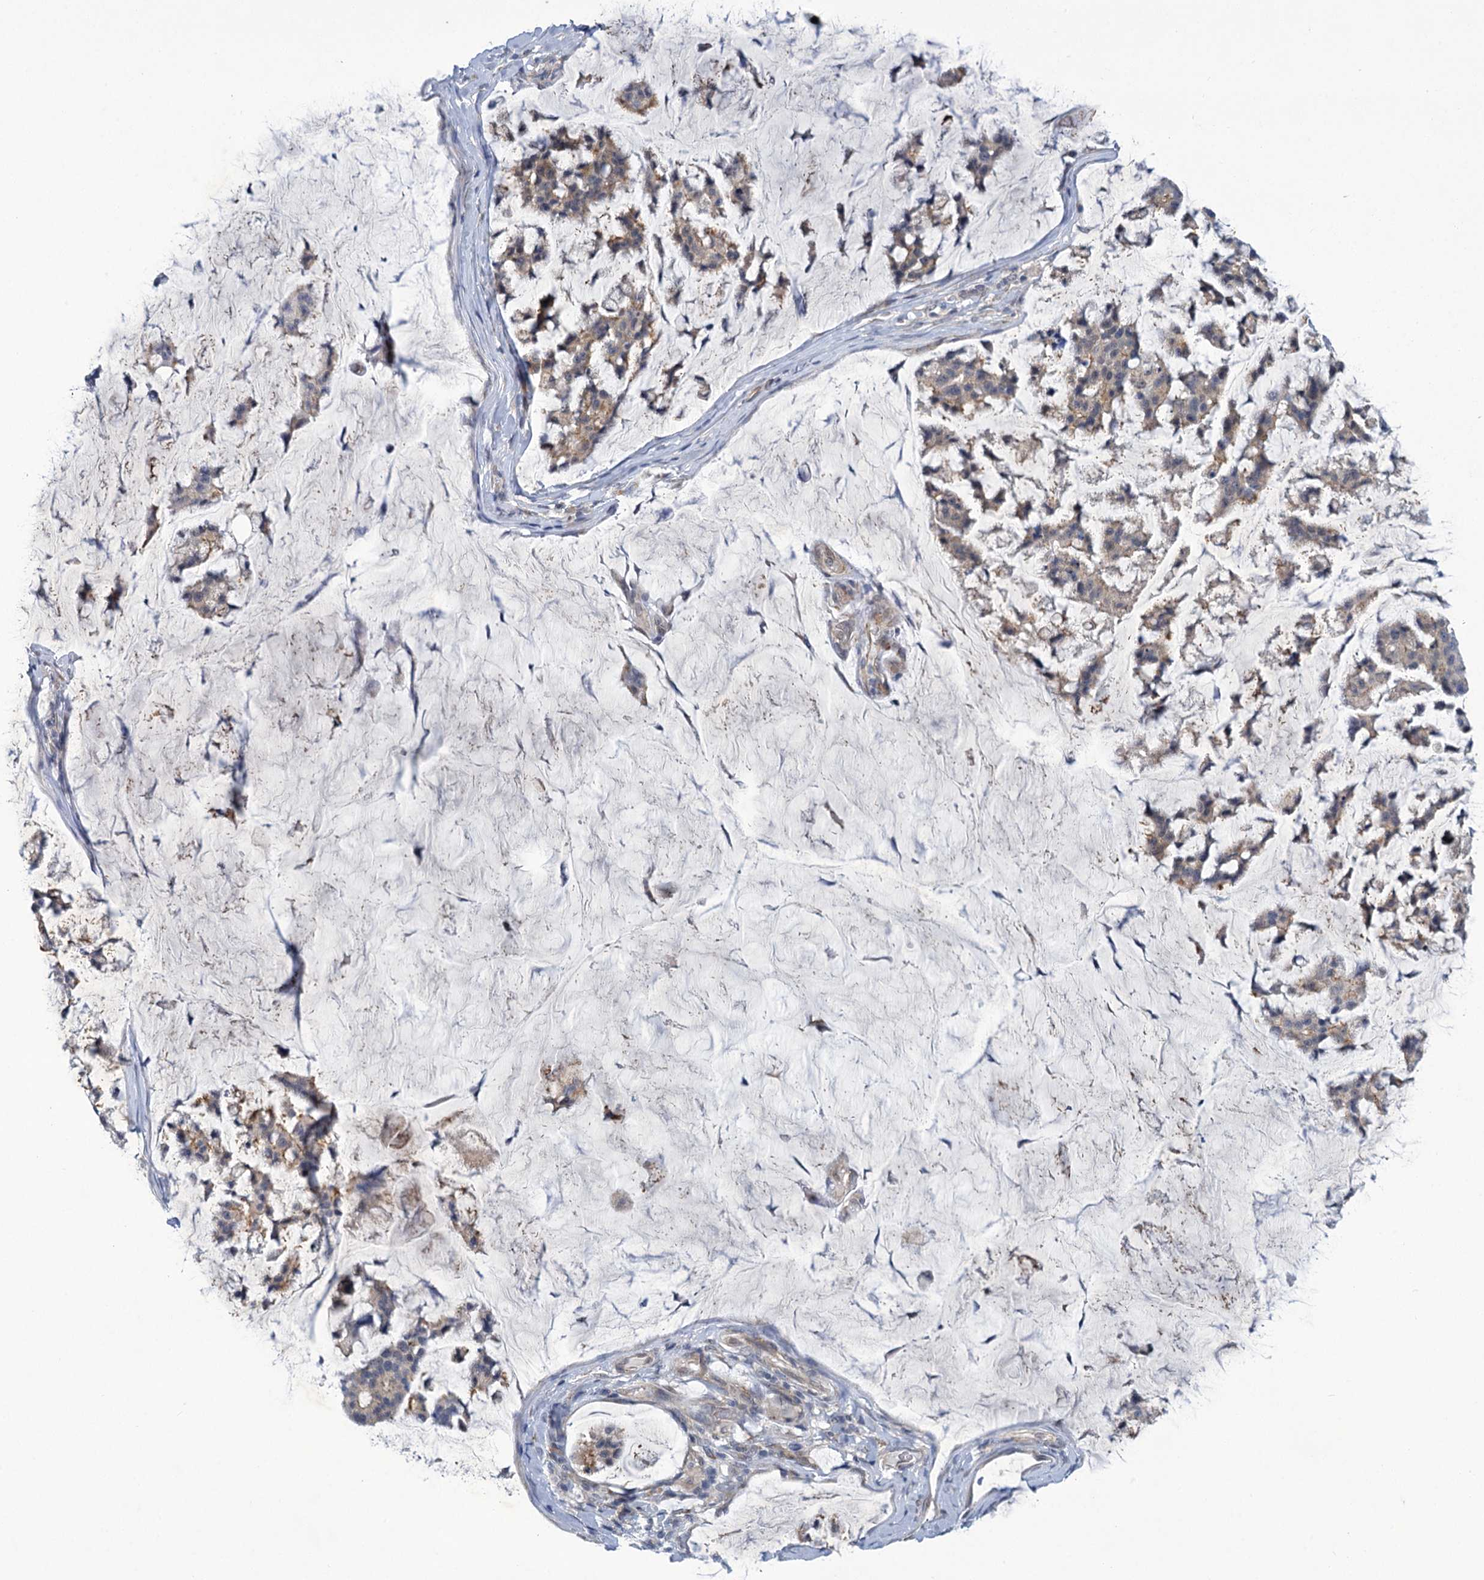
{"staining": {"intensity": "weak", "quantity": "<25%", "location": "cytoplasmic/membranous"}, "tissue": "stomach cancer", "cell_type": "Tumor cells", "image_type": "cancer", "snomed": [{"axis": "morphology", "description": "Adenocarcinoma, NOS"}, {"axis": "topography", "description": "Stomach, lower"}], "caption": "DAB (3,3'-diaminobenzidine) immunohistochemical staining of stomach adenocarcinoma demonstrates no significant staining in tumor cells.", "gene": "MBLAC2", "patient": {"sex": "male", "age": 67}}